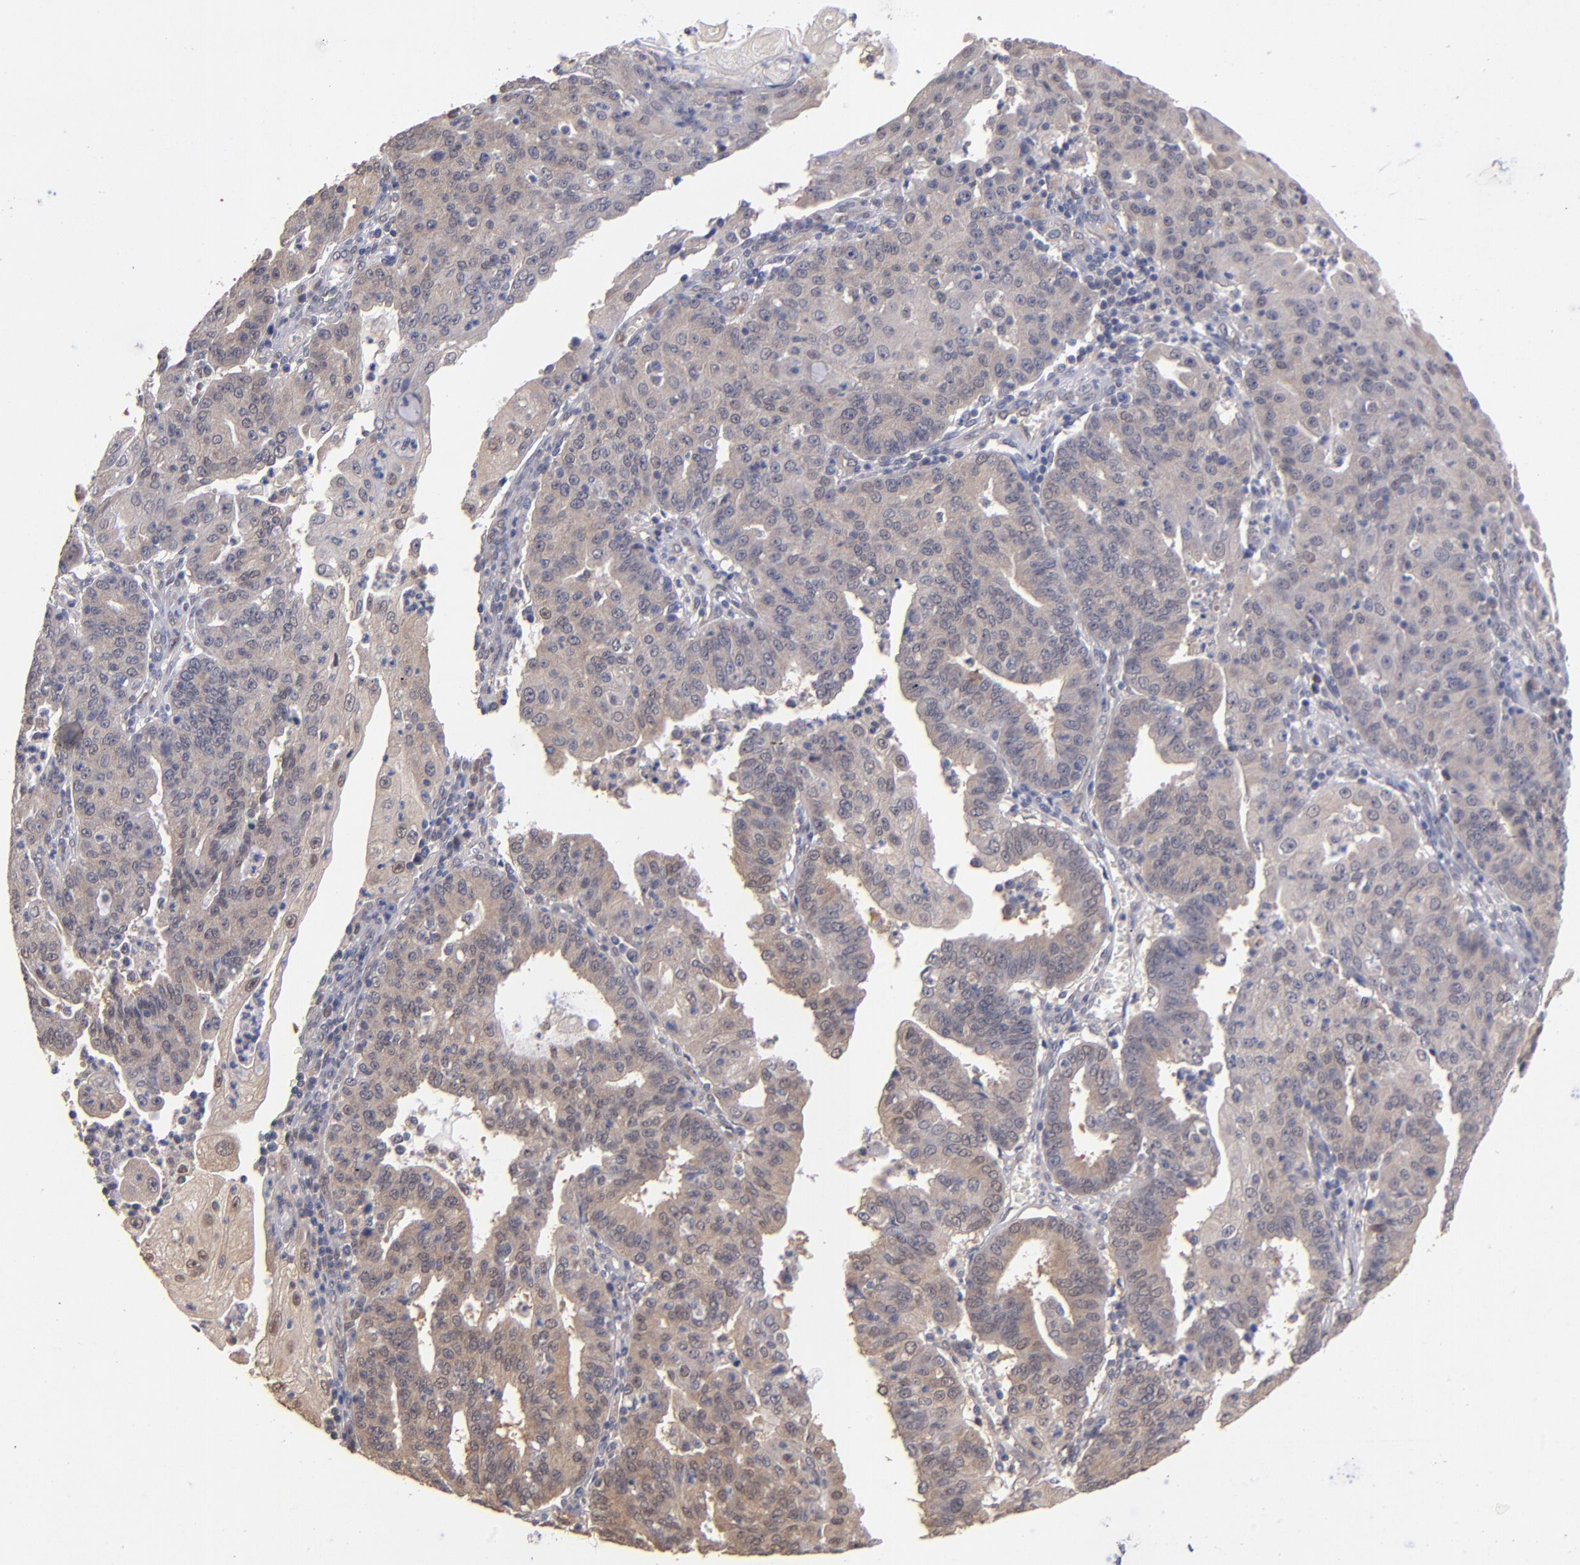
{"staining": {"intensity": "moderate", "quantity": "25%-75%", "location": "cytoplasmic/membranous,nuclear"}, "tissue": "endometrial cancer", "cell_type": "Tumor cells", "image_type": "cancer", "snomed": [{"axis": "morphology", "description": "Adenocarcinoma, NOS"}, {"axis": "topography", "description": "Endometrium"}], "caption": "Immunohistochemical staining of human adenocarcinoma (endometrial) demonstrates medium levels of moderate cytoplasmic/membranous and nuclear staining in about 25%-75% of tumor cells. (DAB (3,3'-diaminobenzidine) IHC, brown staining for protein, blue staining for nuclei).", "gene": "PSMD10", "patient": {"sex": "female", "age": 56}}